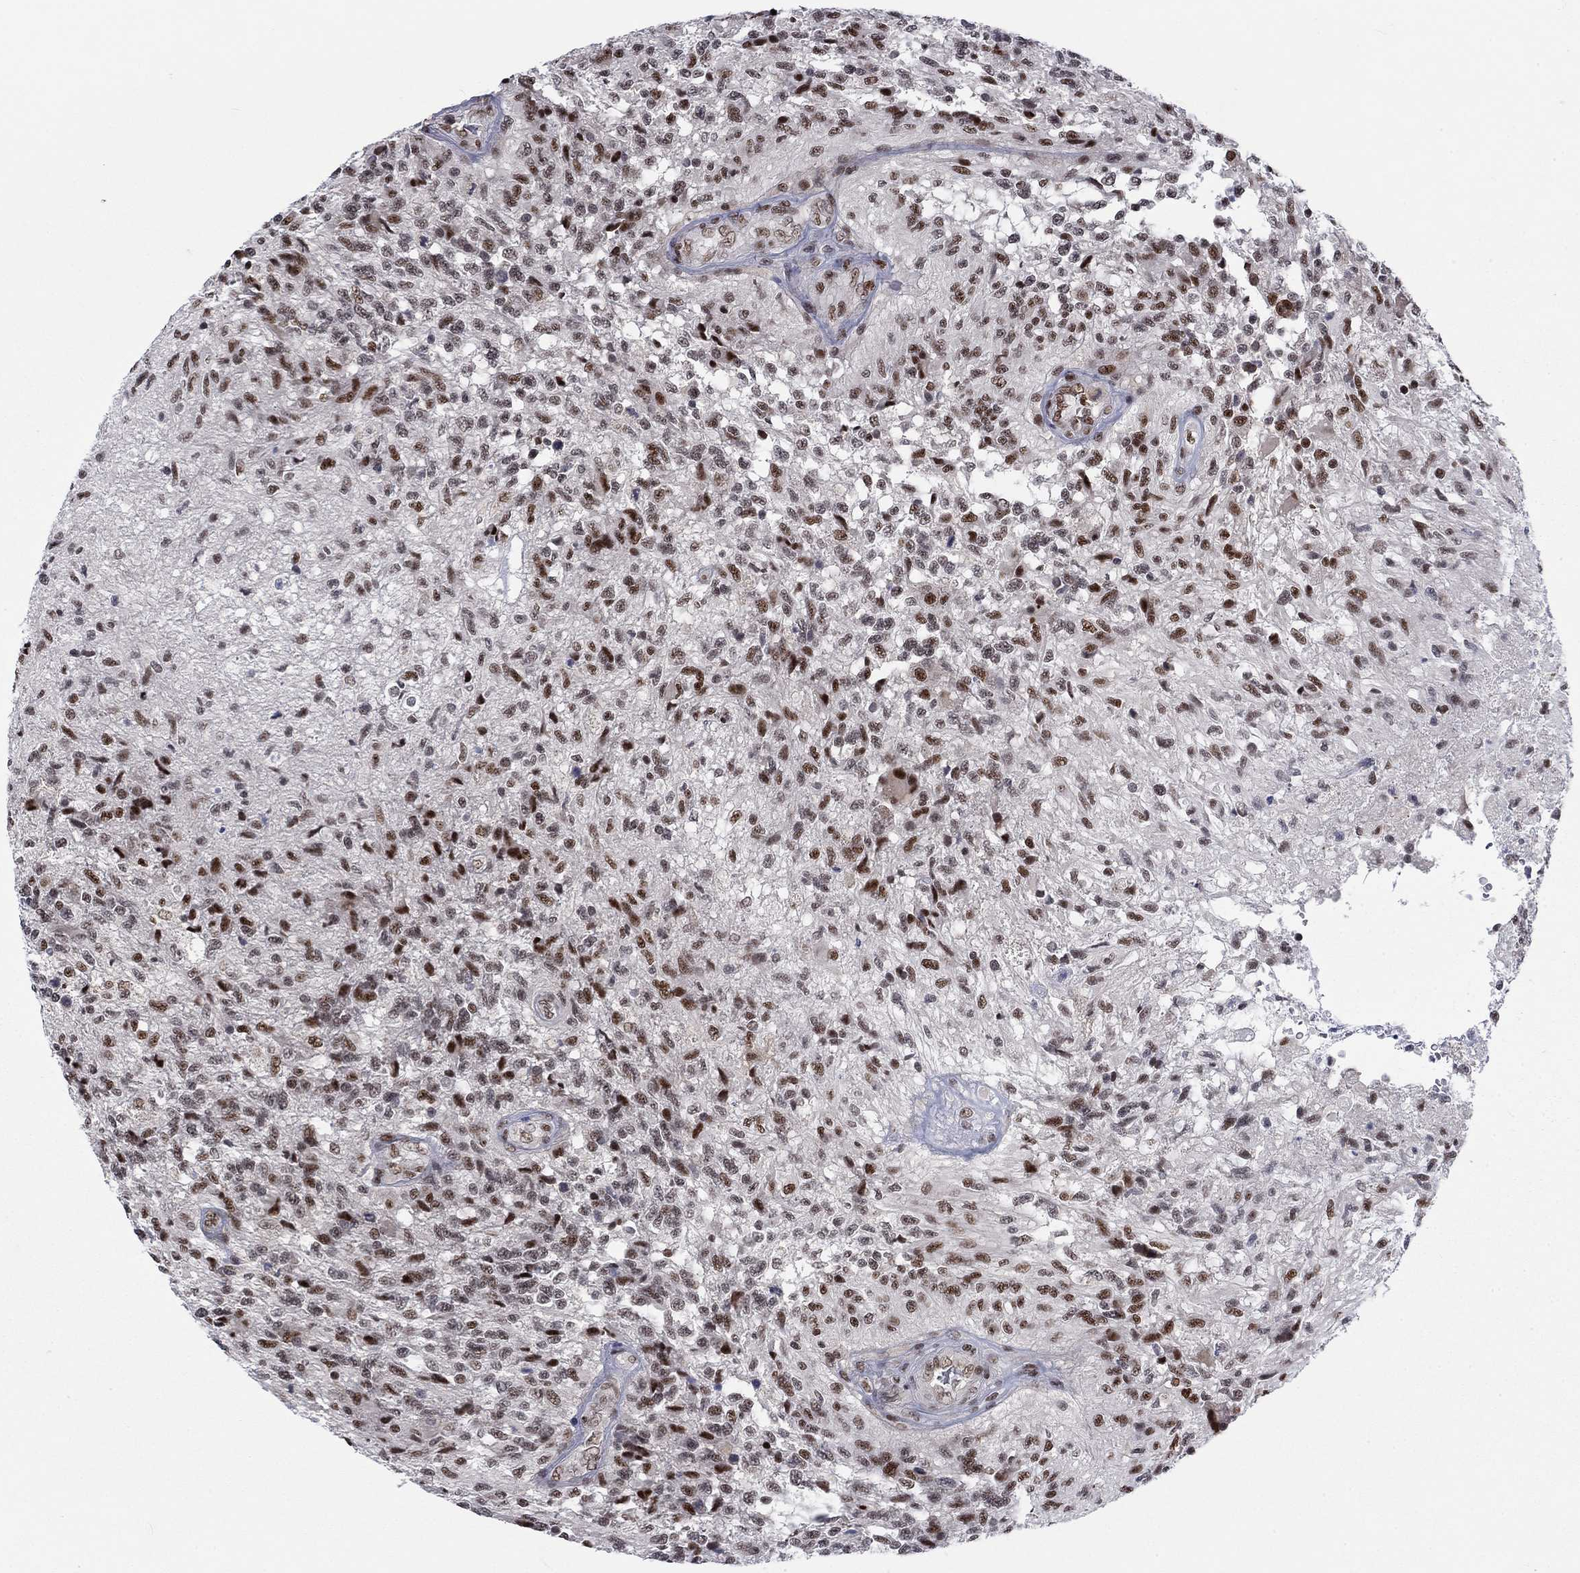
{"staining": {"intensity": "strong", "quantity": "25%-75%", "location": "nuclear"}, "tissue": "glioma", "cell_type": "Tumor cells", "image_type": "cancer", "snomed": [{"axis": "morphology", "description": "Glioma, malignant, High grade"}, {"axis": "topography", "description": "Brain"}], "caption": "The image shows staining of malignant glioma (high-grade), revealing strong nuclear protein expression (brown color) within tumor cells. Nuclei are stained in blue.", "gene": "FYTTD1", "patient": {"sex": "male", "age": 56}}